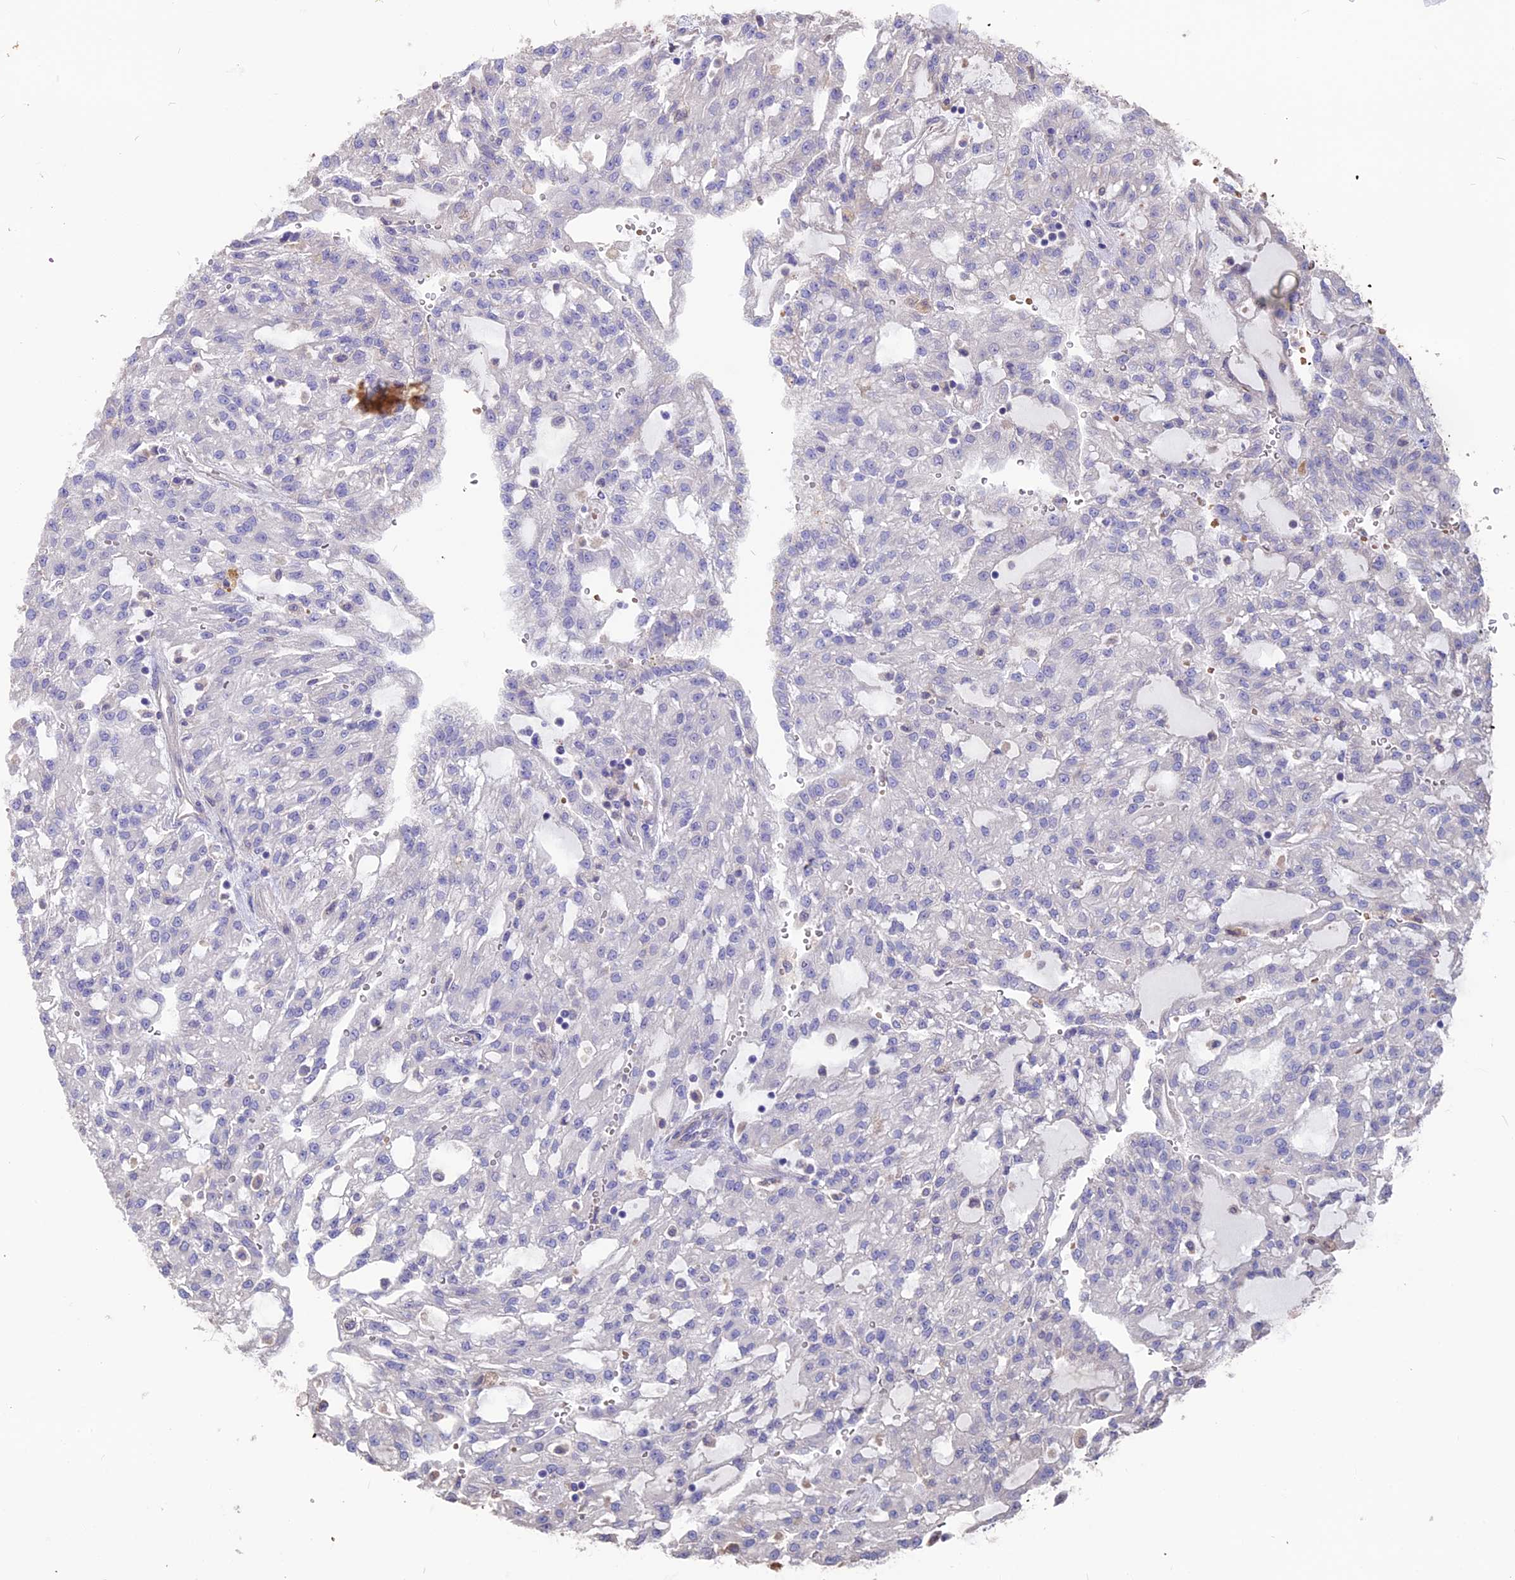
{"staining": {"intensity": "negative", "quantity": "none", "location": "none"}, "tissue": "renal cancer", "cell_type": "Tumor cells", "image_type": "cancer", "snomed": [{"axis": "morphology", "description": "Adenocarcinoma, NOS"}, {"axis": "topography", "description": "Kidney"}], "caption": "Photomicrograph shows no significant protein positivity in tumor cells of renal cancer (adenocarcinoma).", "gene": "SEH1L", "patient": {"sex": "male", "age": 63}}